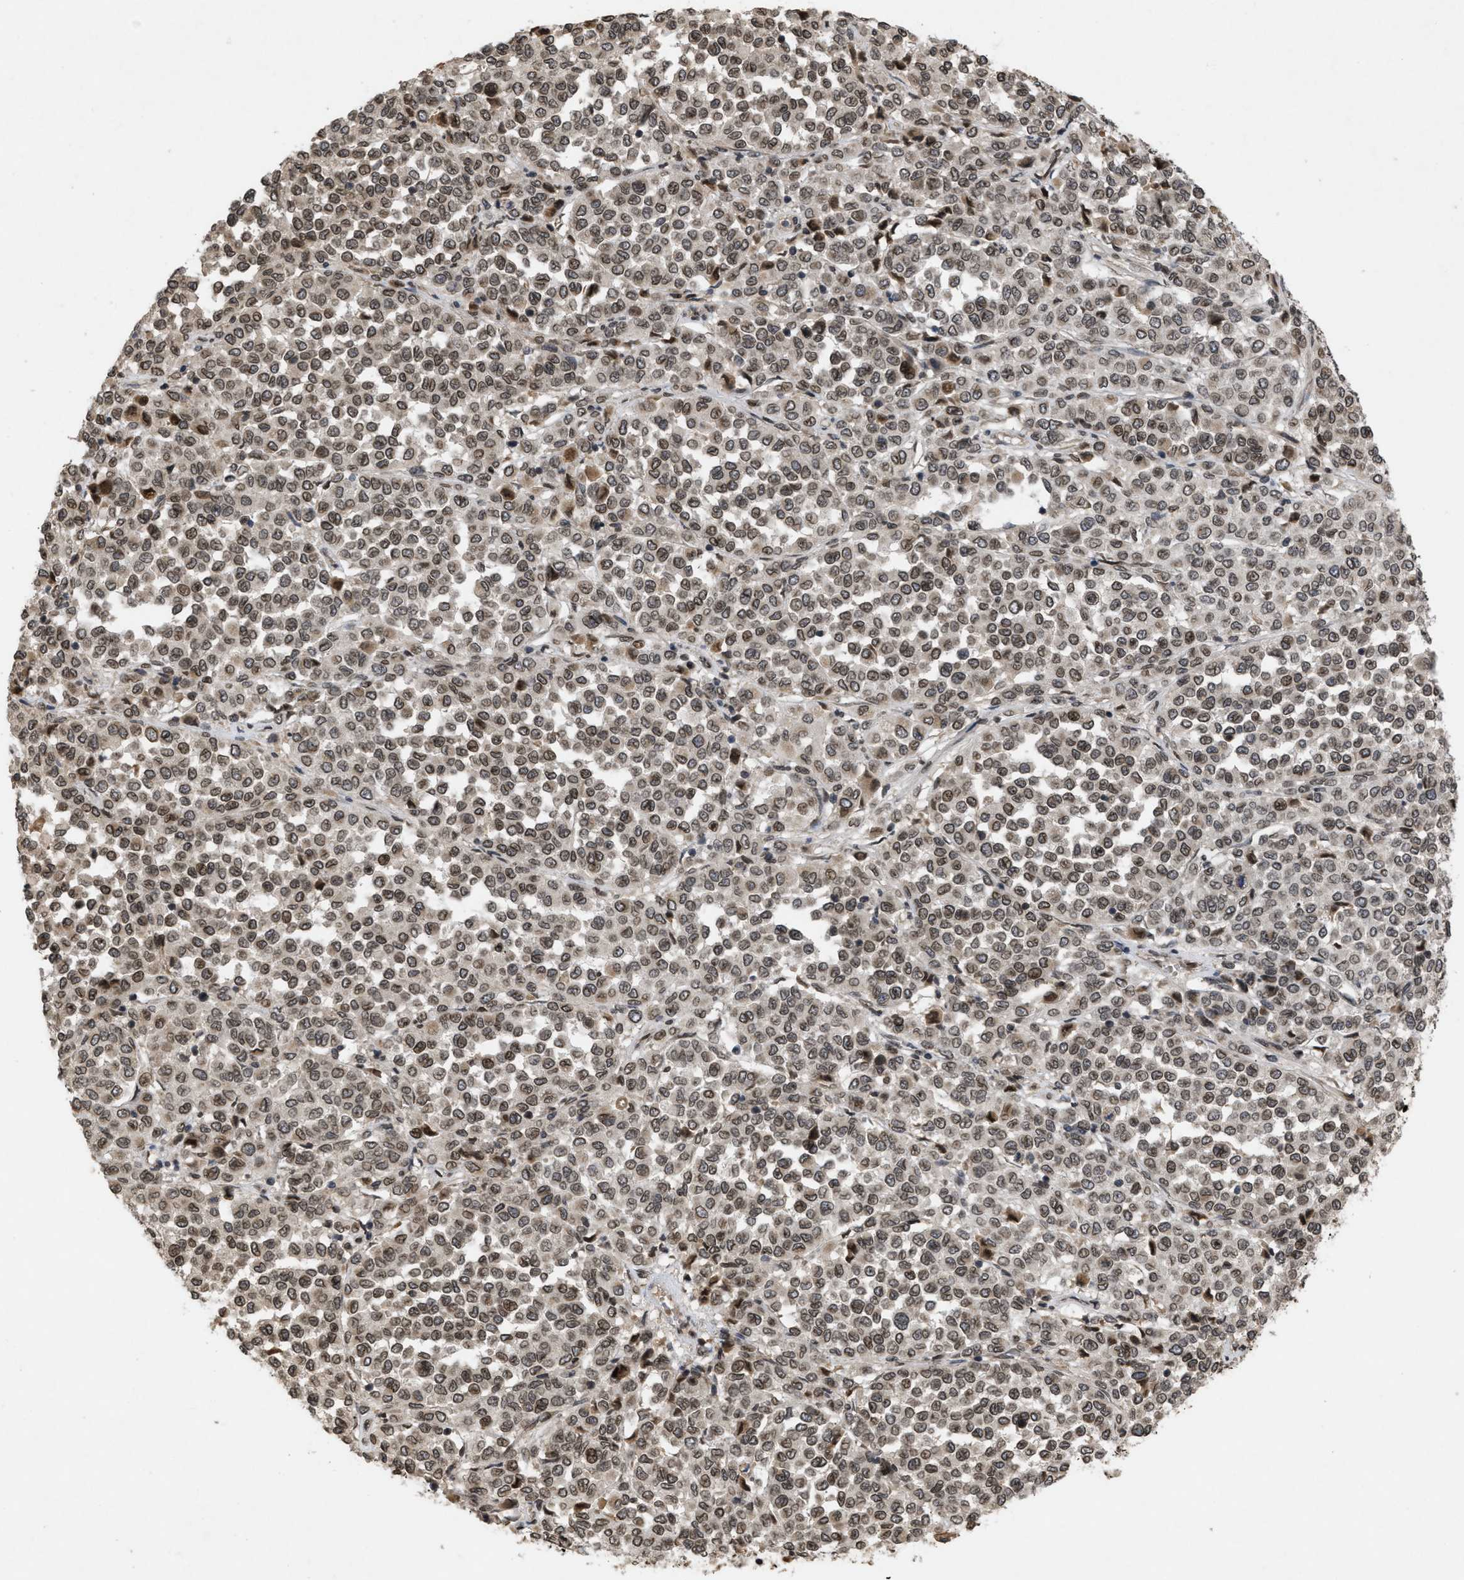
{"staining": {"intensity": "weak", "quantity": ">75%", "location": "nuclear"}, "tissue": "melanoma", "cell_type": "Tumor cells", "image_type": "cancer", "snomed": [{"axis": "morphology", "description": "Malignant melanoma, Metastatic site"}, {"axis": "topography", "description": "Pancreas"}], "caption": "A brown stain shows weak nuclear expression of a protein in malignant melanoma (metastatic site) tumor cells.", "gene": "CRY1", "patient": {"sex": "female", "age": 30}}